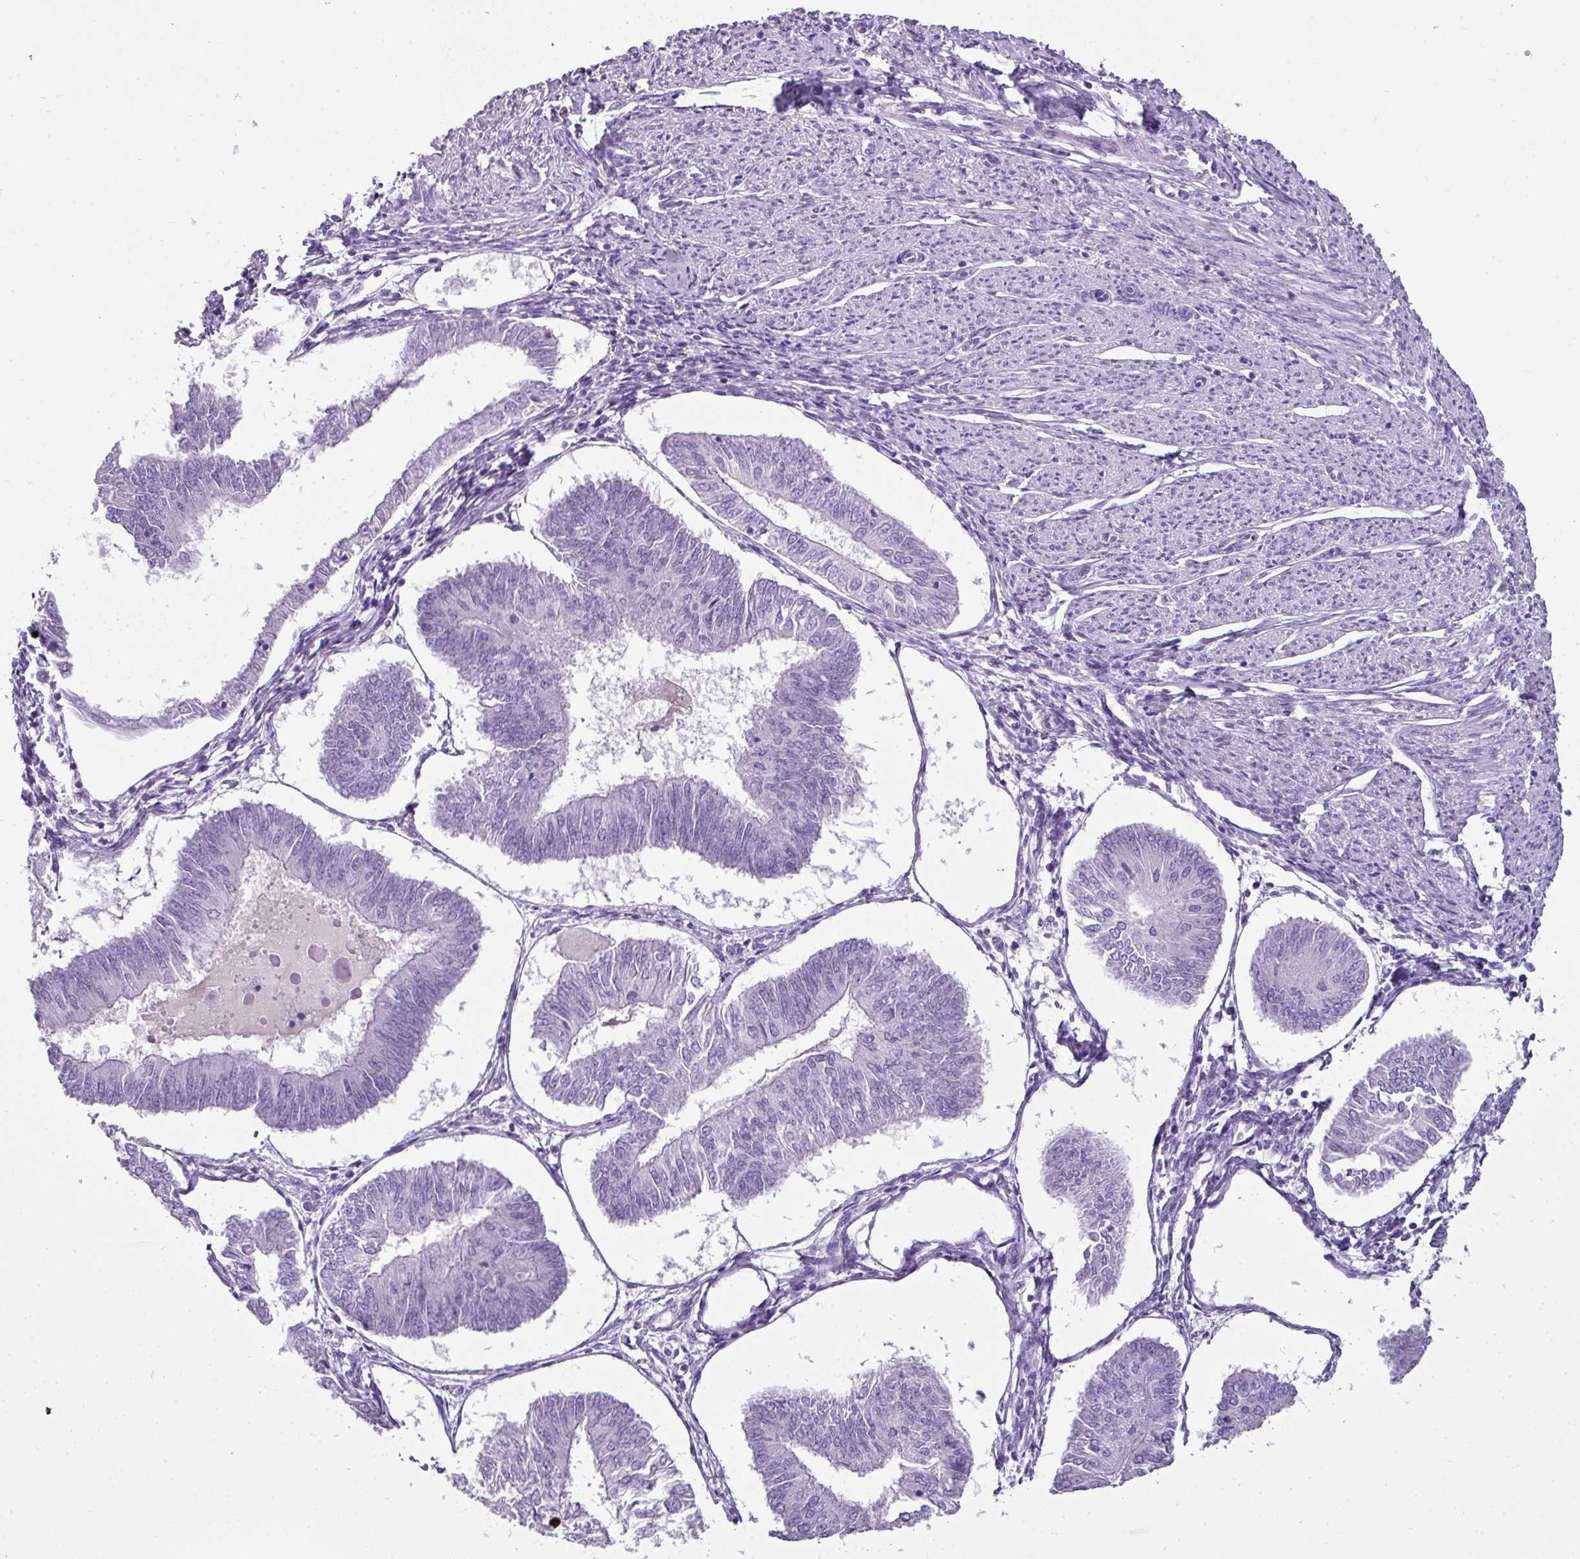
{"staining": {"intensity": "negative", "quantity": "none", "location": "none"}, "tissue": "endometrial cancer", "cell_type": "Tumor cells", "image_type": "cancer", "snomed": [{"axis": "morphology", "description": "Adenocarcinoma, NOS"}, {"axis": "topography", "description": "Endometrium"}], "caption": "A high-resolution histopathology image shows IHC staining of endometrial cancer, which displays no significant staining in tumor cells.", "gene": "CTSG", "patient": {"sex": "female", "age": 58}}